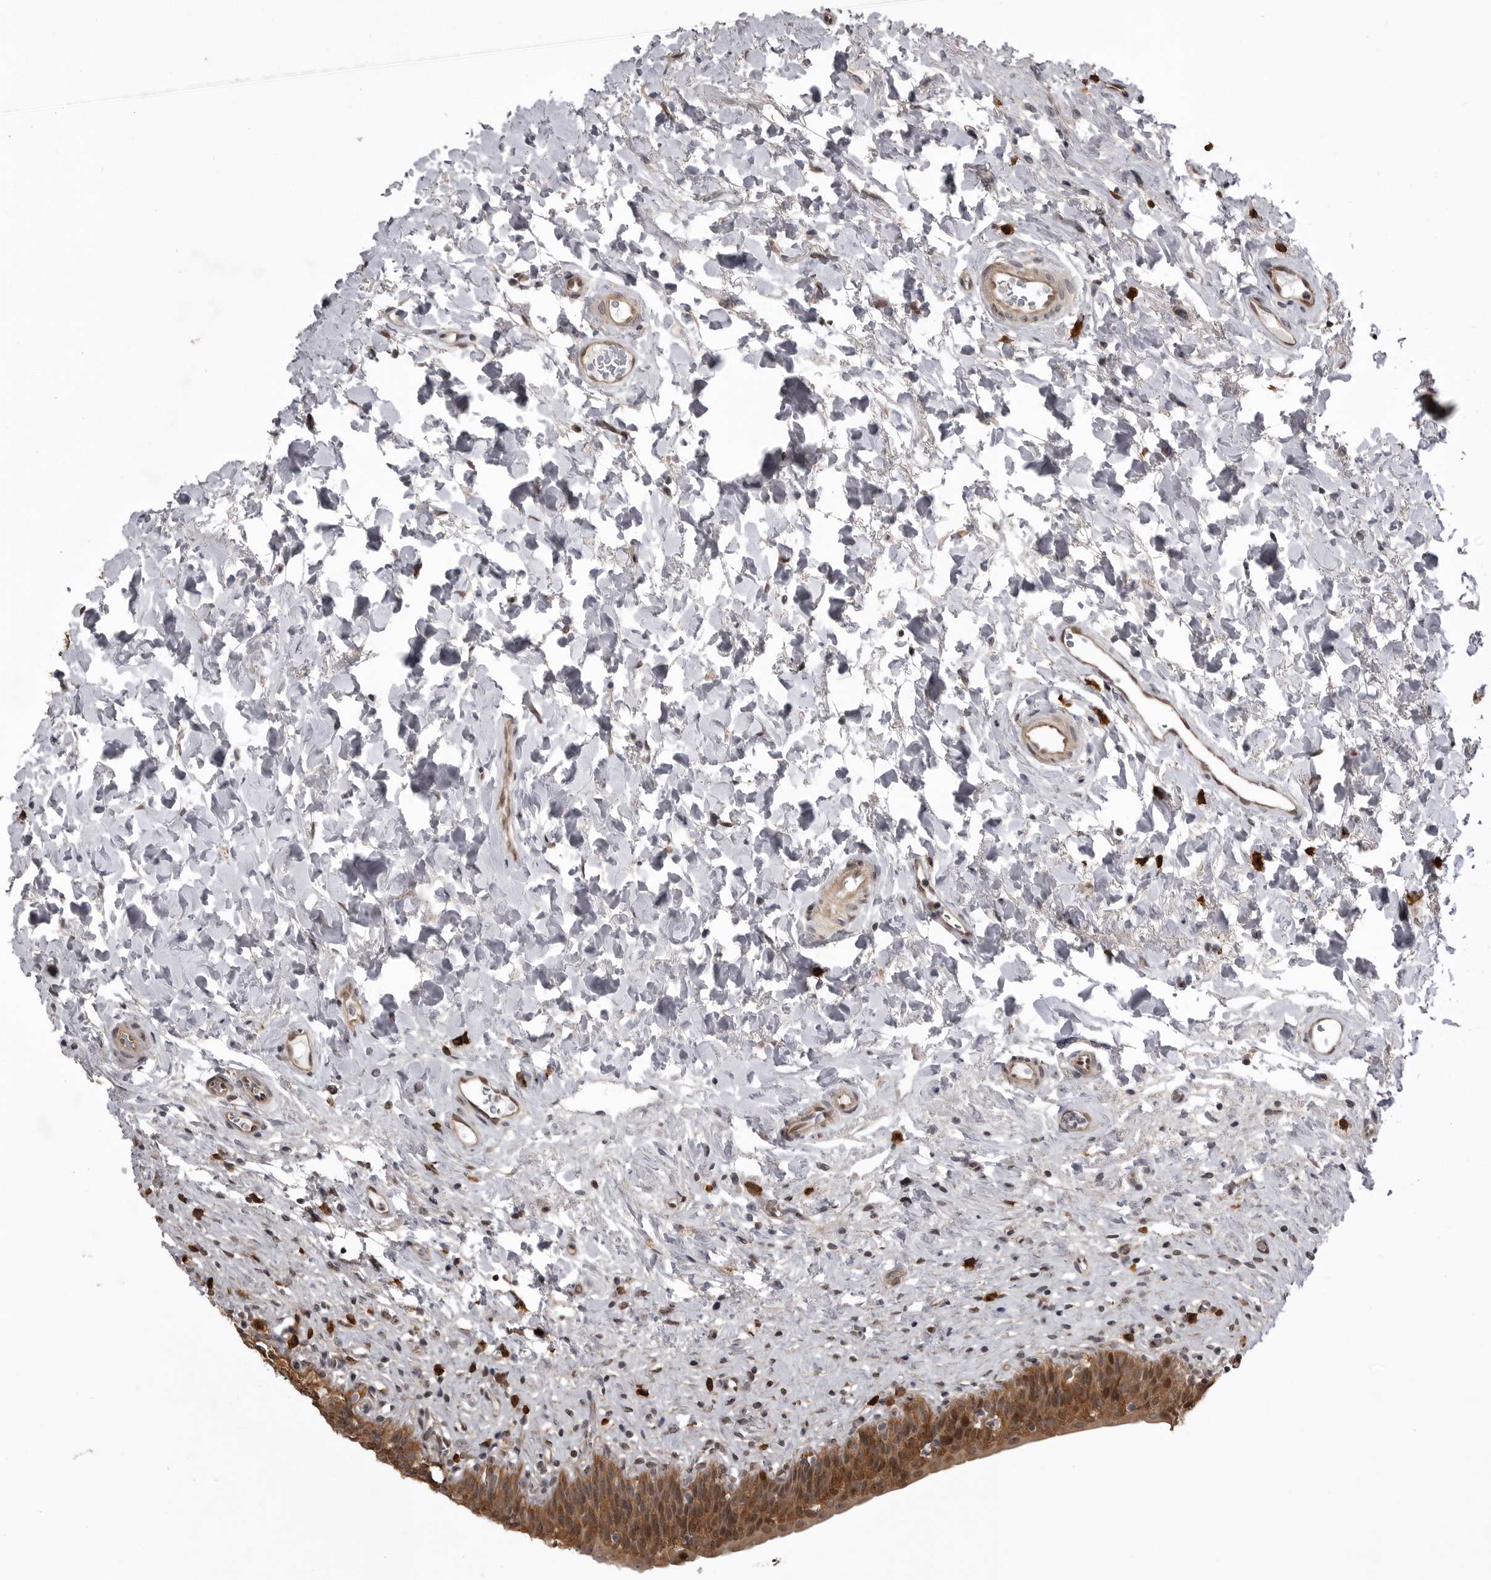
{"staining": {"intensity": "moderate", "quantity": ">75%", "location": "cytoplasmic/membranous,nuclear"}, "tissue": "urinary bladder", "cell_type": "Urothelial cells", "image_type": "normal", "snomed": [{"axis": "morphology", "description": "Normal tissue, NOS"}, {"axis": "topography", "description": "Urinary bladder"}], "caption": "Protein staining of unremarkable urinary bladder shows moderate cytoplasmic/membranous,nuclear positivity in about >75% of urothelial cells. (Brightfield microscopy of DAB IHC at high magnification).", "gene": "SNX16", "patient": {"sex": "male", "age": 83}}